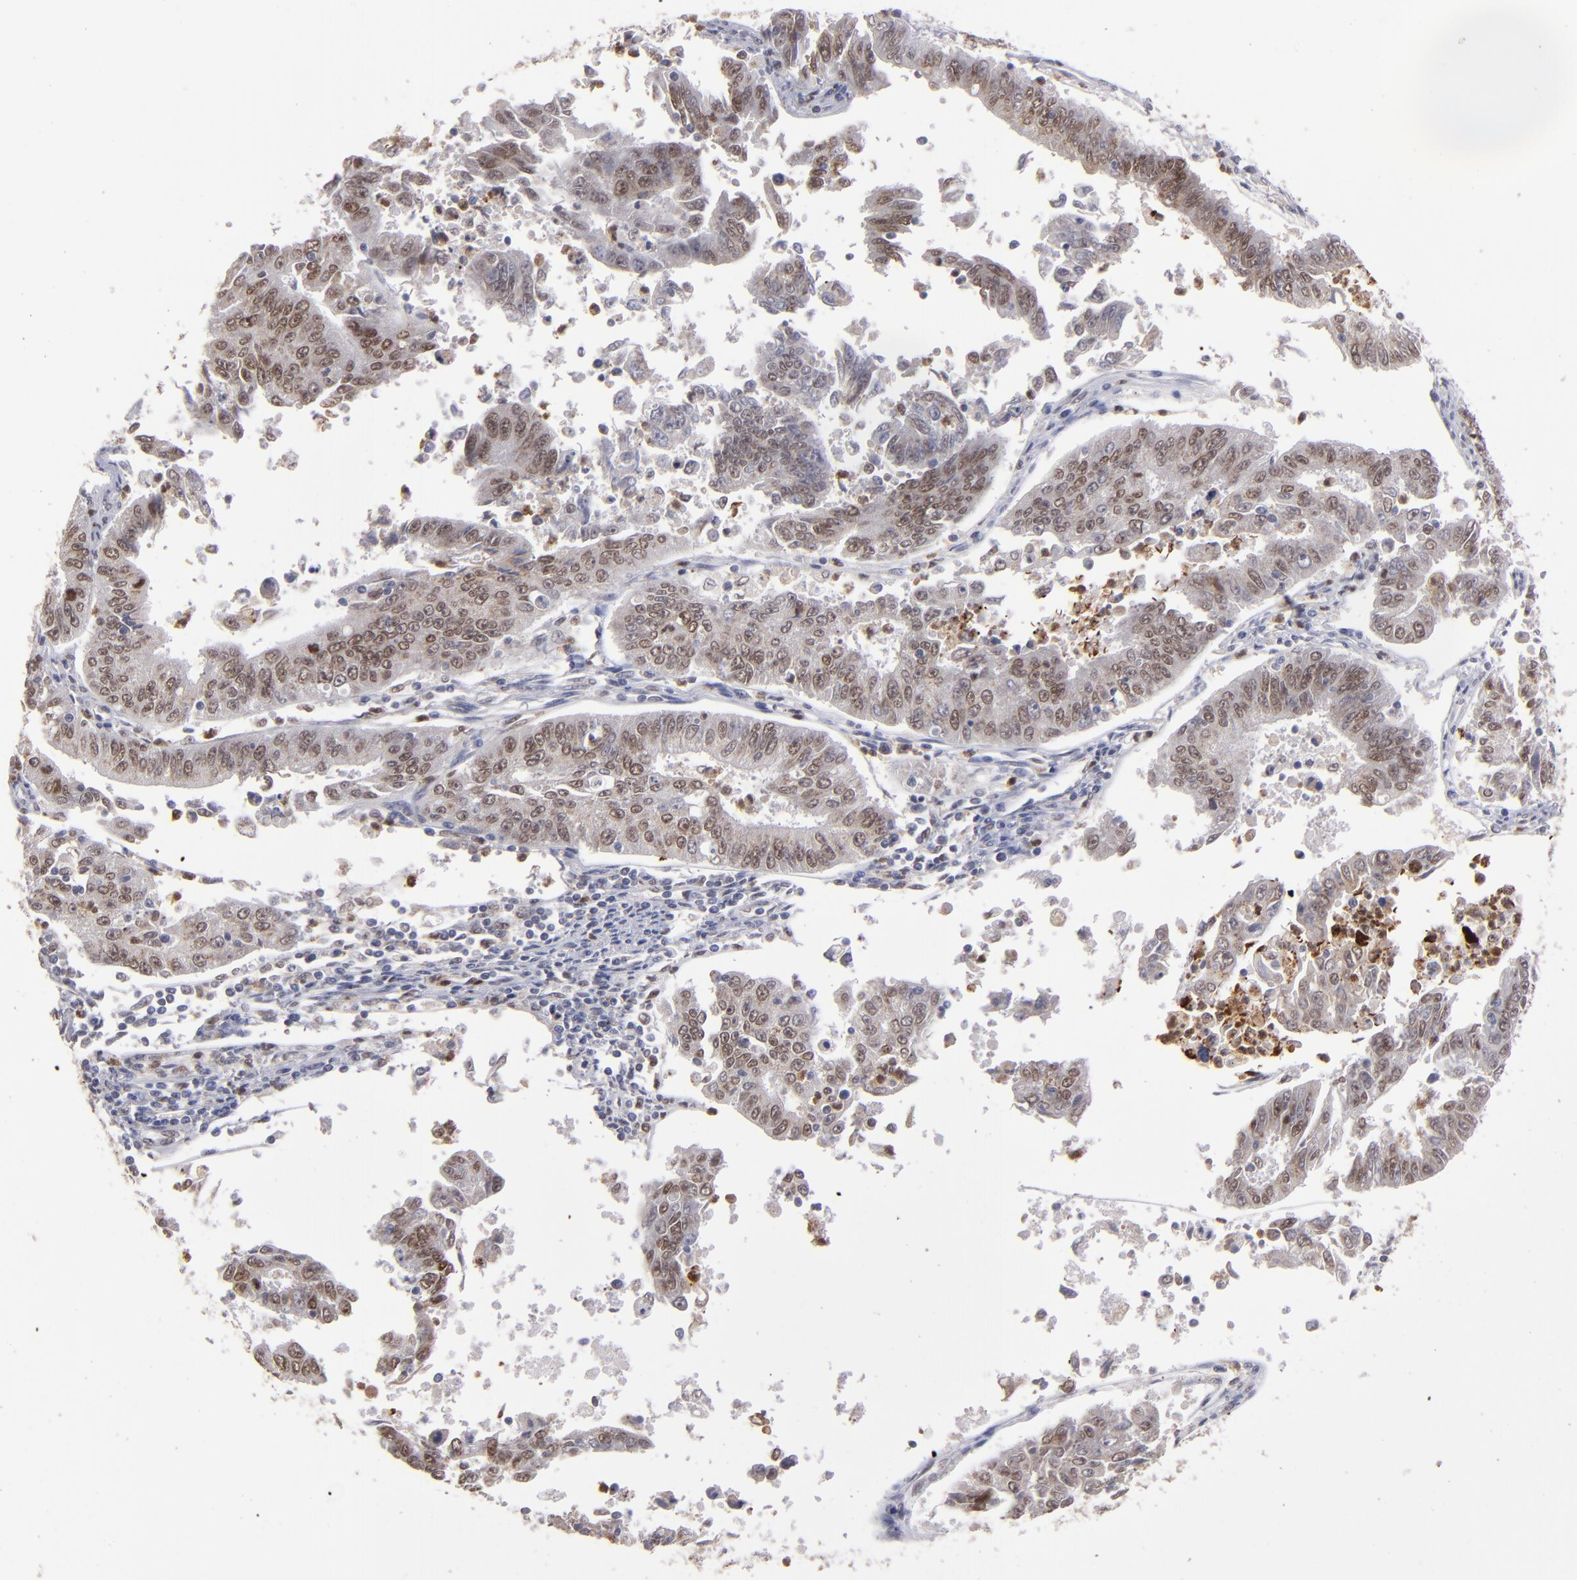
{"staining": {"intensity": "strong", "quantity": ">75%", "location": "cytoplasmic/membranous,nuclear"}, "tissue": "endometrial cancer", "cell_type": "Tumor cells", "image_type": "cancer", "snomed": [{"axis": "morphology", "description": "Adenocarcinoma, NOS"}, {"axis": "topography", "description": "Endometrium"}], "caption": "Protein staining exhibits strong cytoplasmic/membranous and nuclear expression in about >75% of tumor cells in endometrial adenocarcinoma. The staining is performed using DAB brown chromogen to label protein expression. The nuclei are counter-stained blue using hematoxylin.", "gene": "RREB1", "patient": {"sex": "female", "age": 42}}